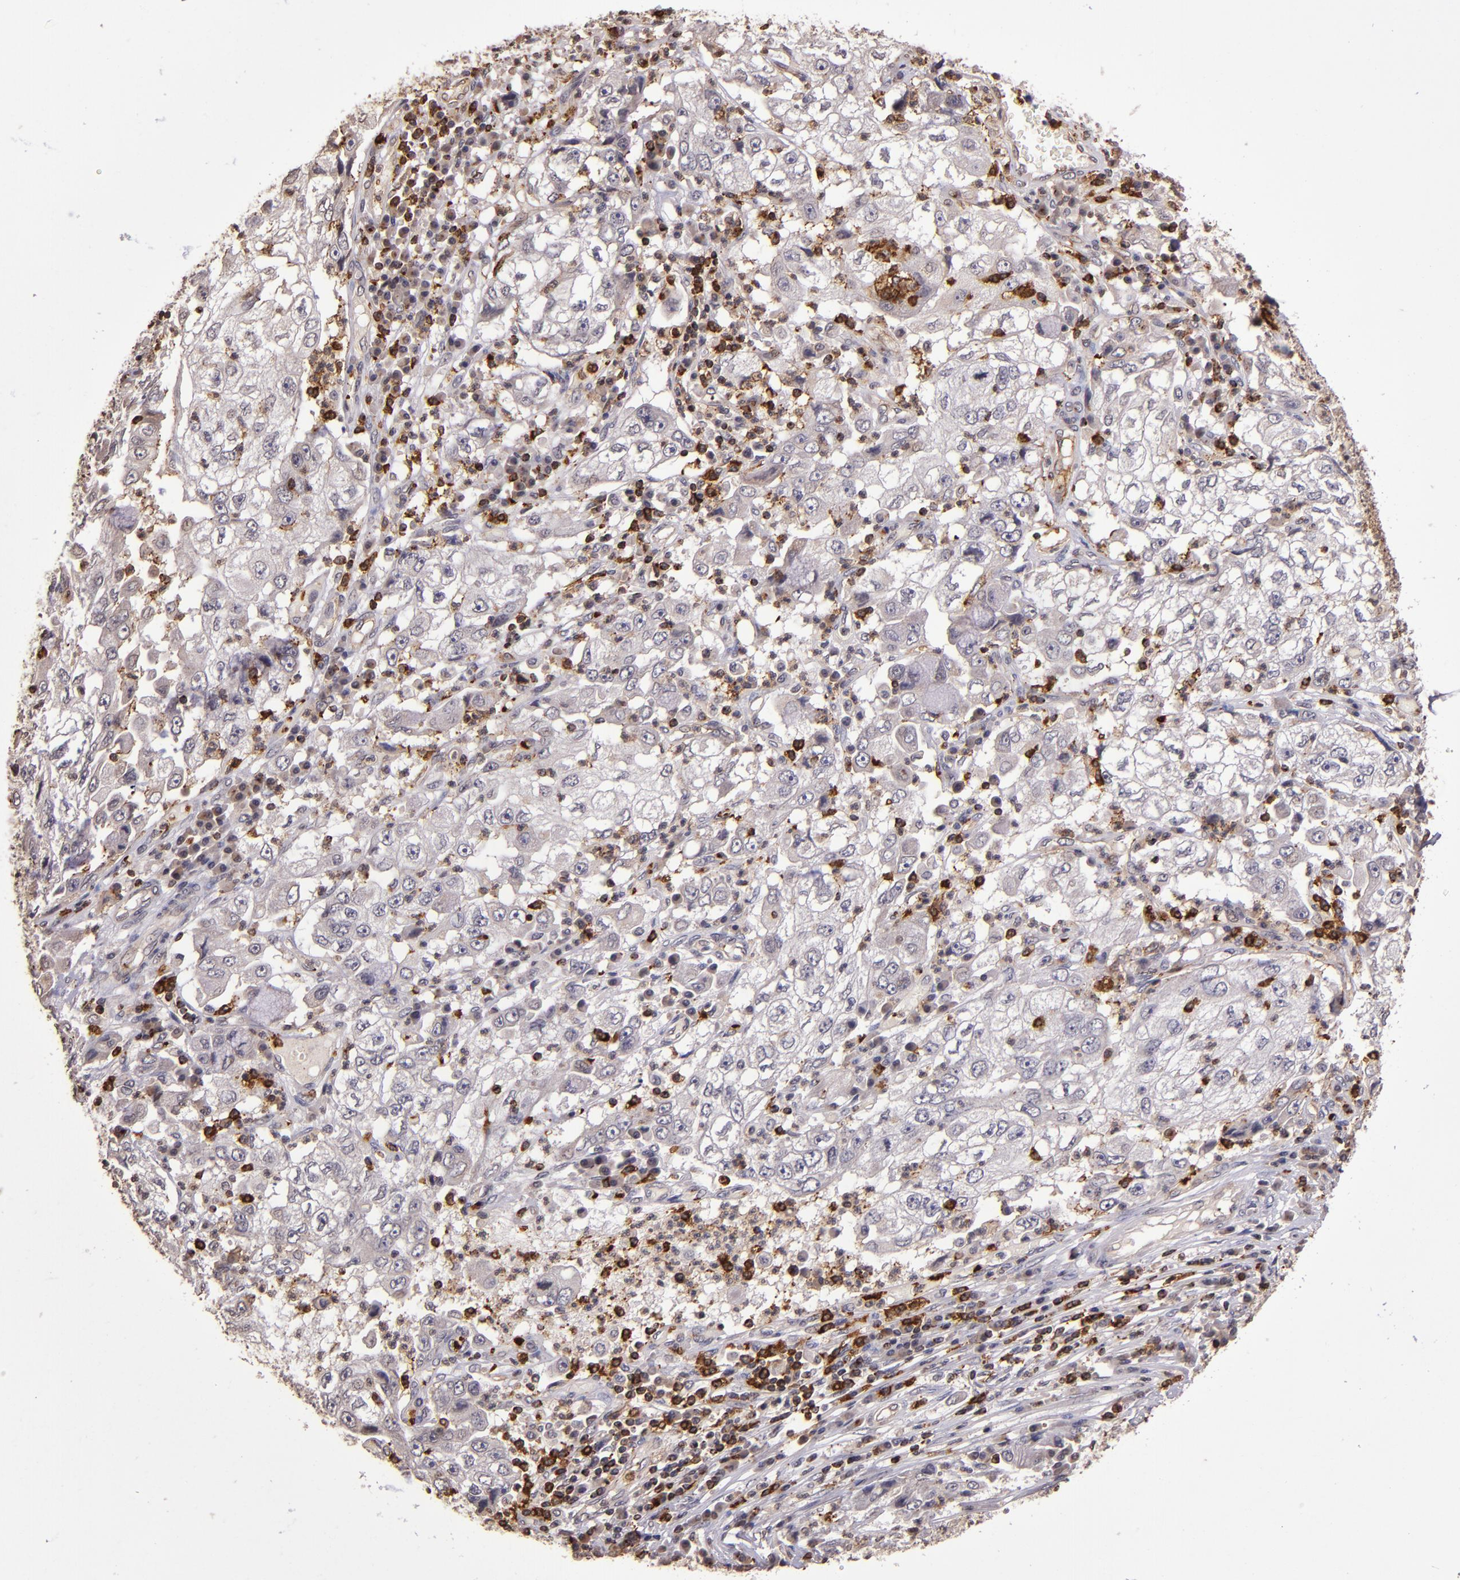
{"staining": {"intensity": "negative", "quantity": "none", "location": "none"}, "tissue": "cervical cancer", "cell_type": "Tumor cells", "image_type": "cancer", "snomed": [{"axis": "morphology", "description": "Squamous cell carcinoma, NOS"}, {"axis": "topography", "description": "Cervix"}], "caption": "IHC histopathology image of neoplastic tissue: cervical cancer stained with DAB displays no significant protein positivity in tumor cells. (DAB (3,3'-diaminobenzidine) IHC with hematoxylin counter stain).", "gene": "SLC2A3", "patient": {"sex": "female", "age": 36}}